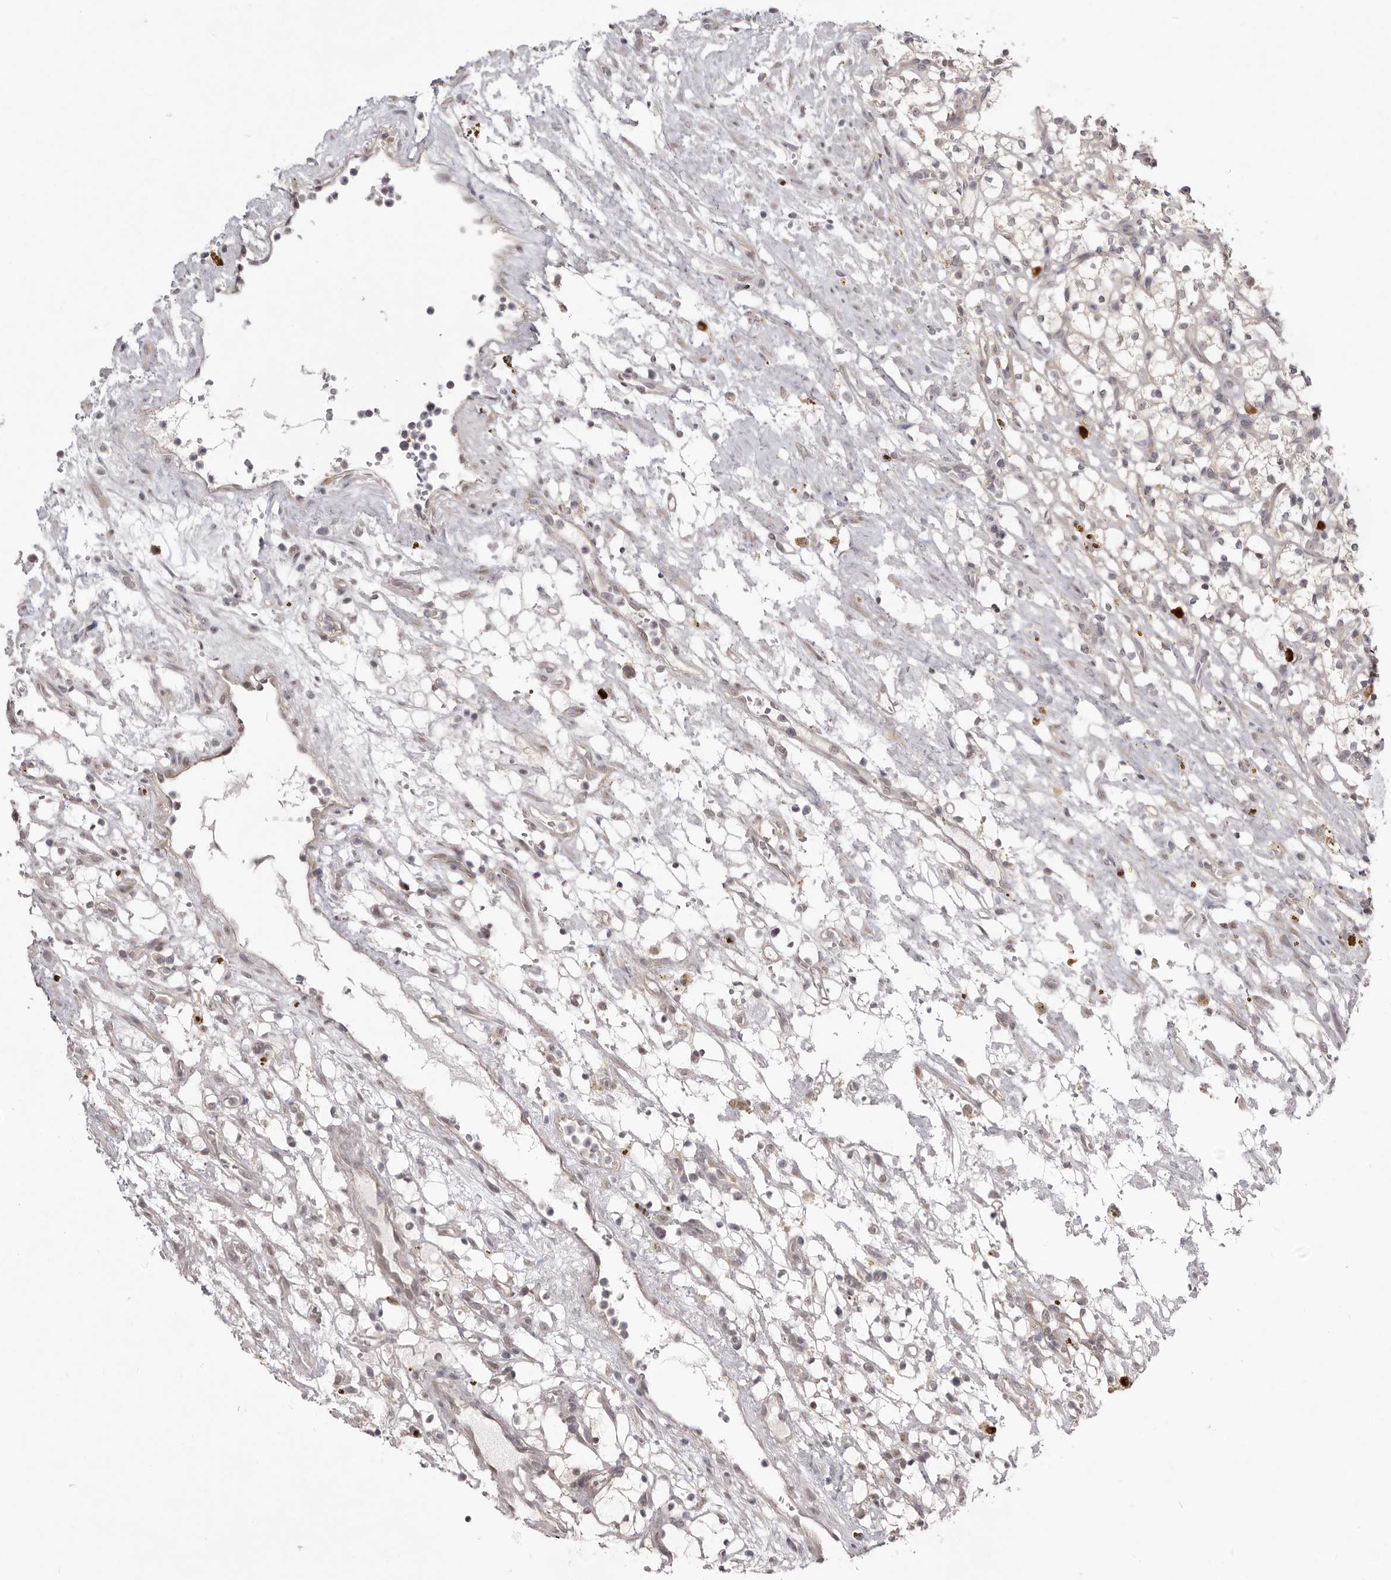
{"staining": {"intensity": "negative", "quantity": "none", "location": "none"}, "tissue": "renal cancer", "cell_type": "Tumor cells", "image_type": "cancer", "snomed": [{"axis": "morphology", "description": "Adenocarcinoma, NOS"}, {"axis": "topography", "description": "Kidney"}], "caption": "This is an immunohistochemistry photomicrograph of adenocarcinoma (renal). There is no positivity in tumor cells.", "gene": "NSUN4", "patient": {"sex": "female", "age": 69}}